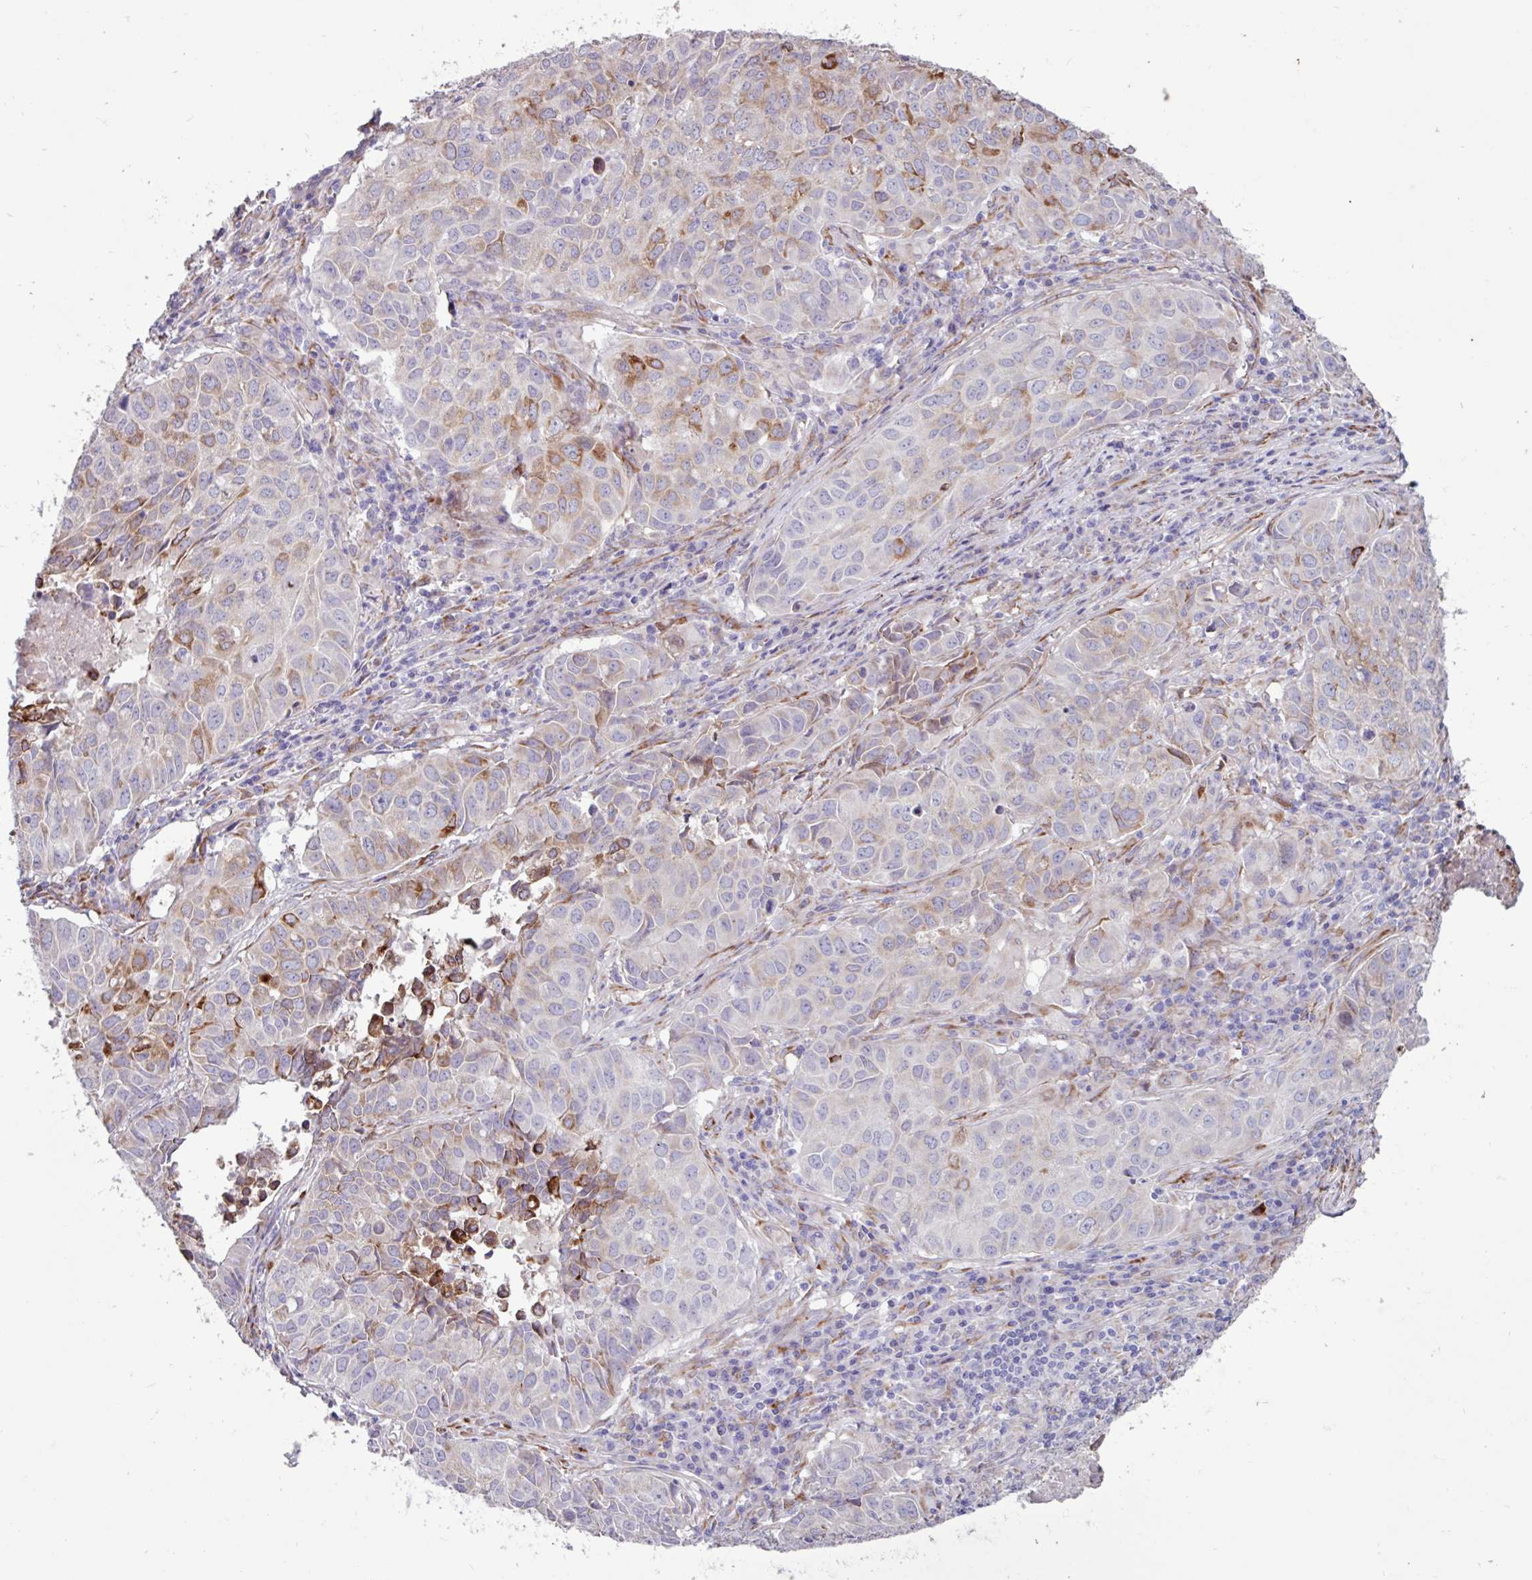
{"staining": {"intensity": "moderate", "quantity": "<25%", "location": "cytoplasmic/membranous"}, "tissue": "lung cancer", "cell_type": "Tumor cells", "image_type": "cancer", "snomed": [{"axis": "morphology", "description": "Adenocarcinoma, NOS"}, {"axis": "topography", "description": "Lung"}], "caption": "Moderate cytoplasmic/membranous expression is seen in about <25% of tumor cells in adenocarcinoma (lung).", "gene": "PPP1R35", "patient": {"sex": "female", "age": 50}}